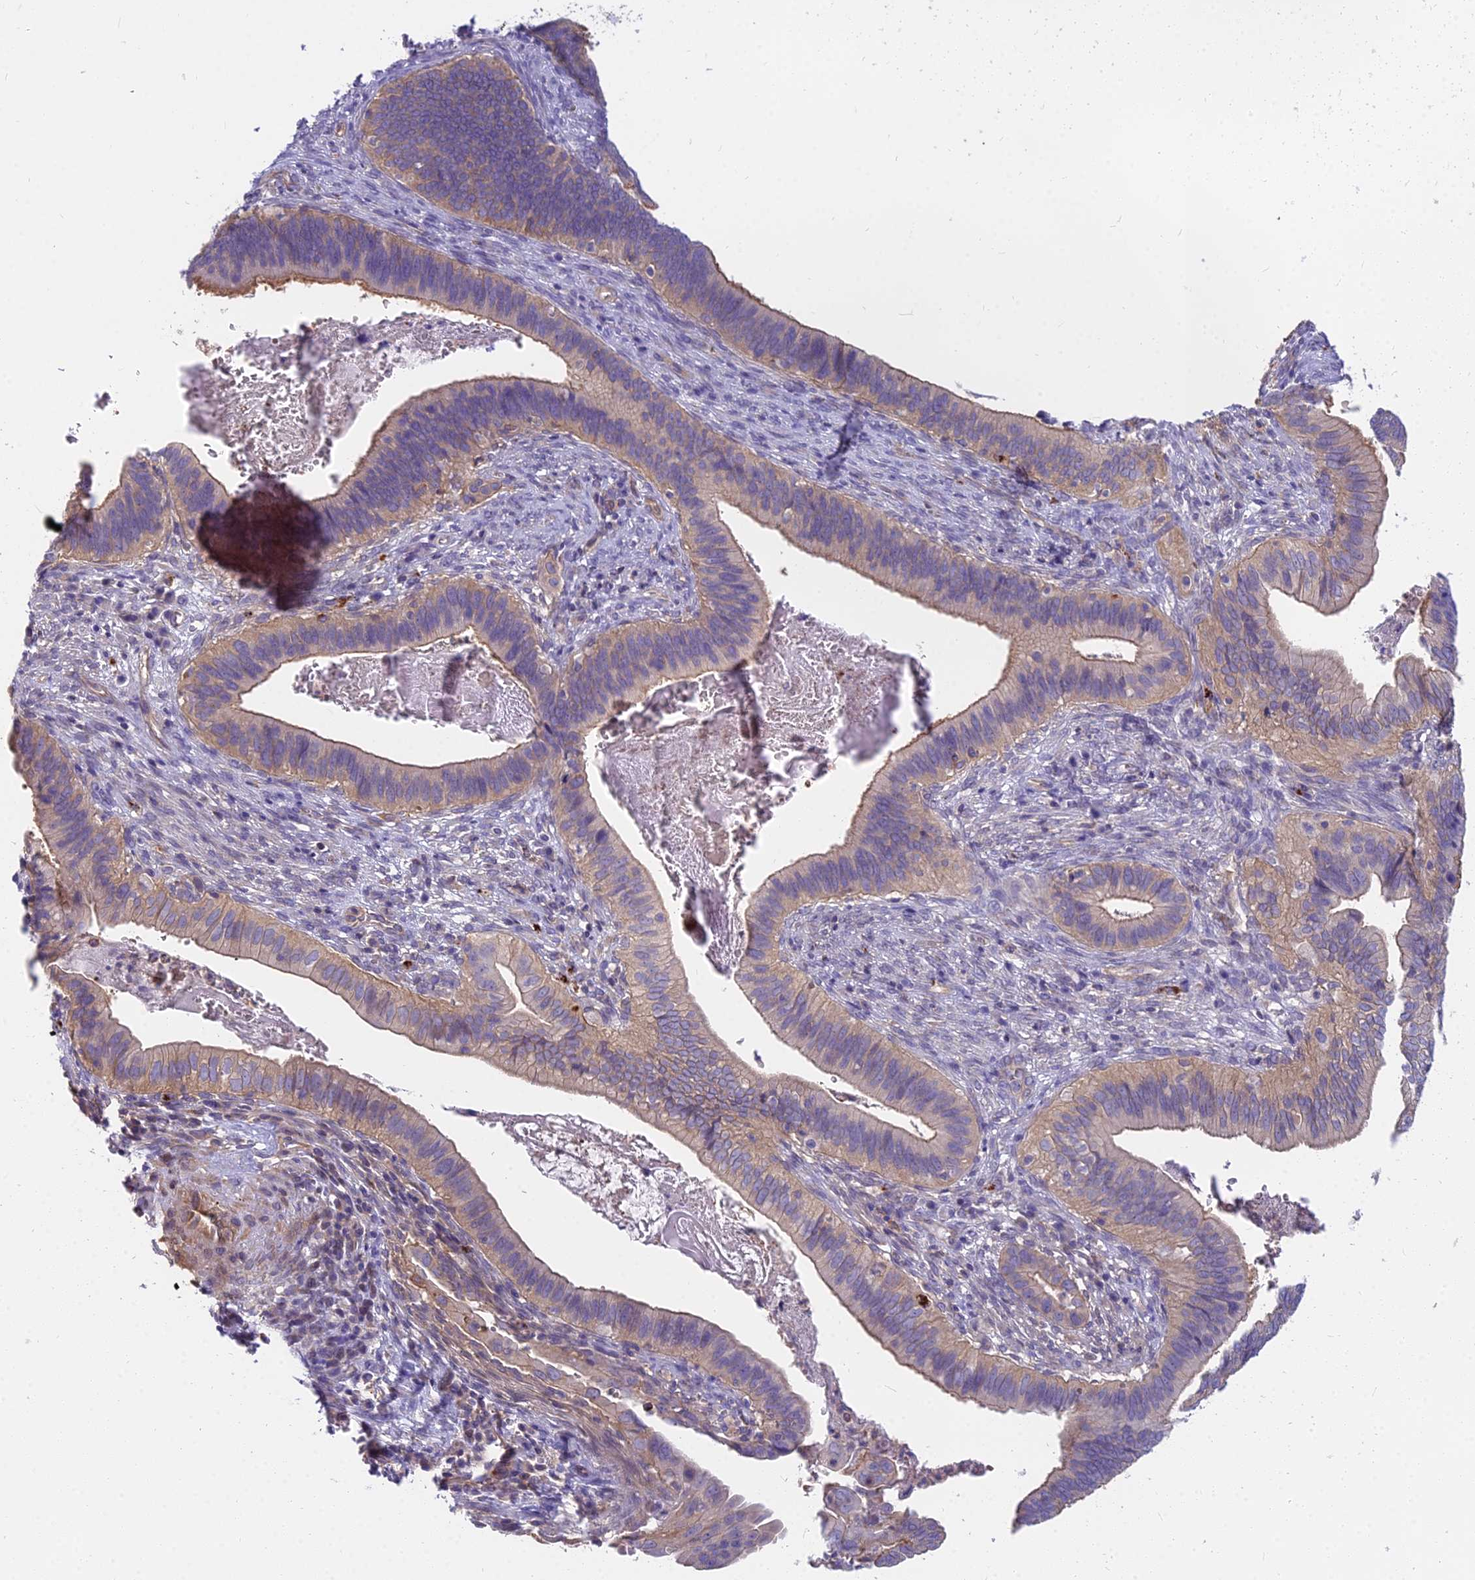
{"staining": {"intensity": "weak", "quantity": "25%-75%", "location": "cytoplasmic/membranous"}, "tissue": "cervical cancer", "cell_type": "Tumor cells", "image_type": "cancer", "snomed": [{"axis": "morphology", "description": "Adenocarcinoma, NOS"}, {"axis": "topography", "description": "Cervix"}], "caption": "A histopathology image of human cervical cancer stained for a protein shows weak cytoplasmic/membranous brown staining in tumor cells.", "gene": "HLA-DOA", "patient": {"sex": "female", "age": 42}}